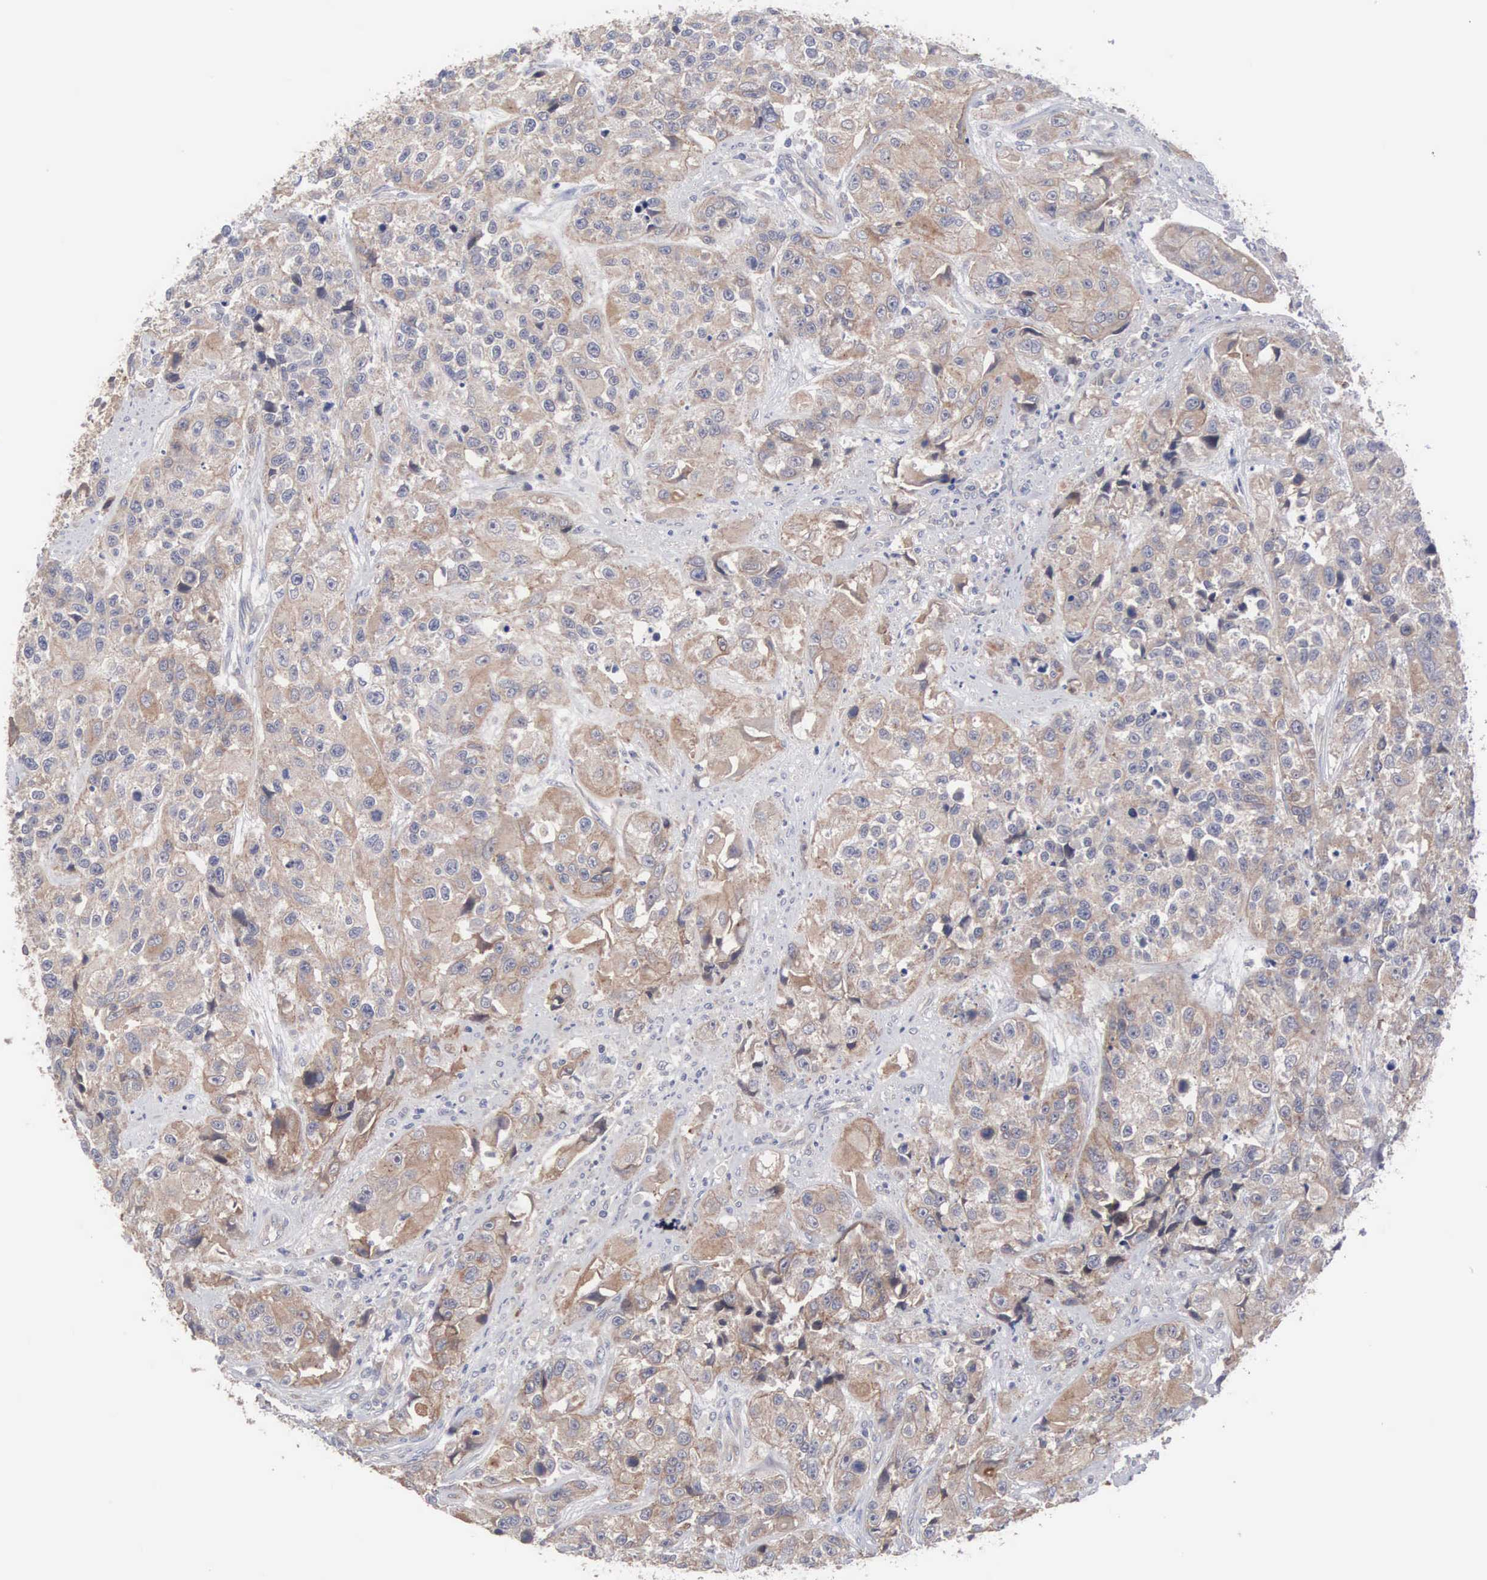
{"staining": {"intensity": "moderate", "quantity": ">75%", "location": "cytoplasmic/membranous"}, "tissue": "urothelial cancer", "cell_type": "Tumor cells", "image_type": "cancer", "snomed": [{"axis": "morphology", "description": "Urothelial carcinoma, High grade"}, {"axis": "topography", "description": "Urinary bladder"}], "caption": "Immunohistochemistry (DAB) staining of human high-grade urothelial carcinoma demonstrates moderate cytoplasmic/membranous protein positivity in about >75% of tumor cells. (brown staining indicates protein expression, while blue staining denotes nuclei).", "gene": "INF2", "patient": {"sex": "female", "age": 81}}